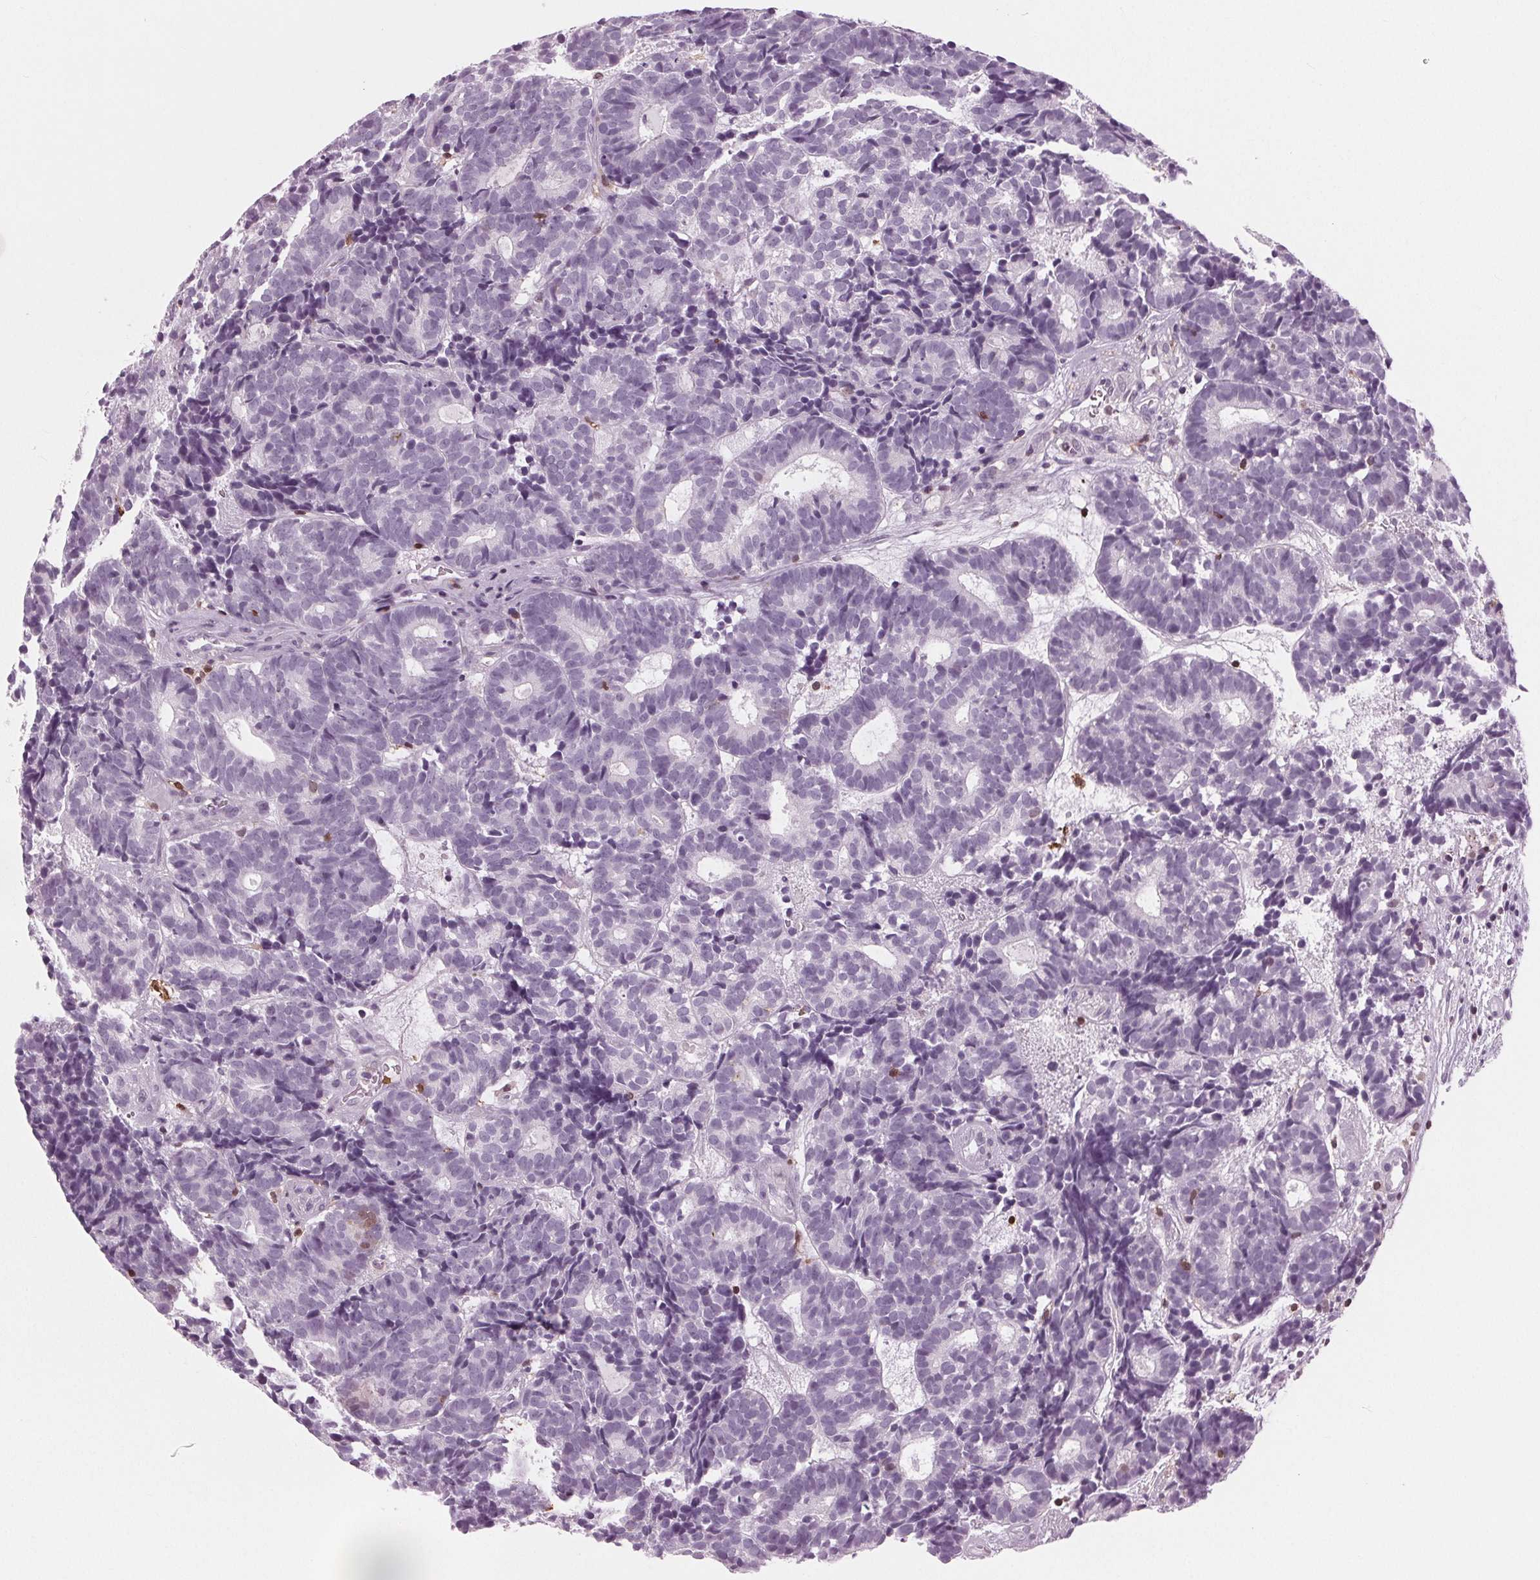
{"staining": {"intensity": "negative", "quantity": "none", "location": "none"}, "tissue": "head and neck cancer", "cell_type": "Tumor cells", "image_type": "cancer", "snomed": [{"axis": "morphology", "description": "Adenocarcinoma, NOS"}, {"axis": "topography", "description": "Head-Neck"}], "caption": "Head and neck cancer (adenocarcinoma) was stained to show a protein in brown. There is no significant staining in tumor cells.", "gene": "BTLA", "patient": {"sex": "female", "age": 81}}